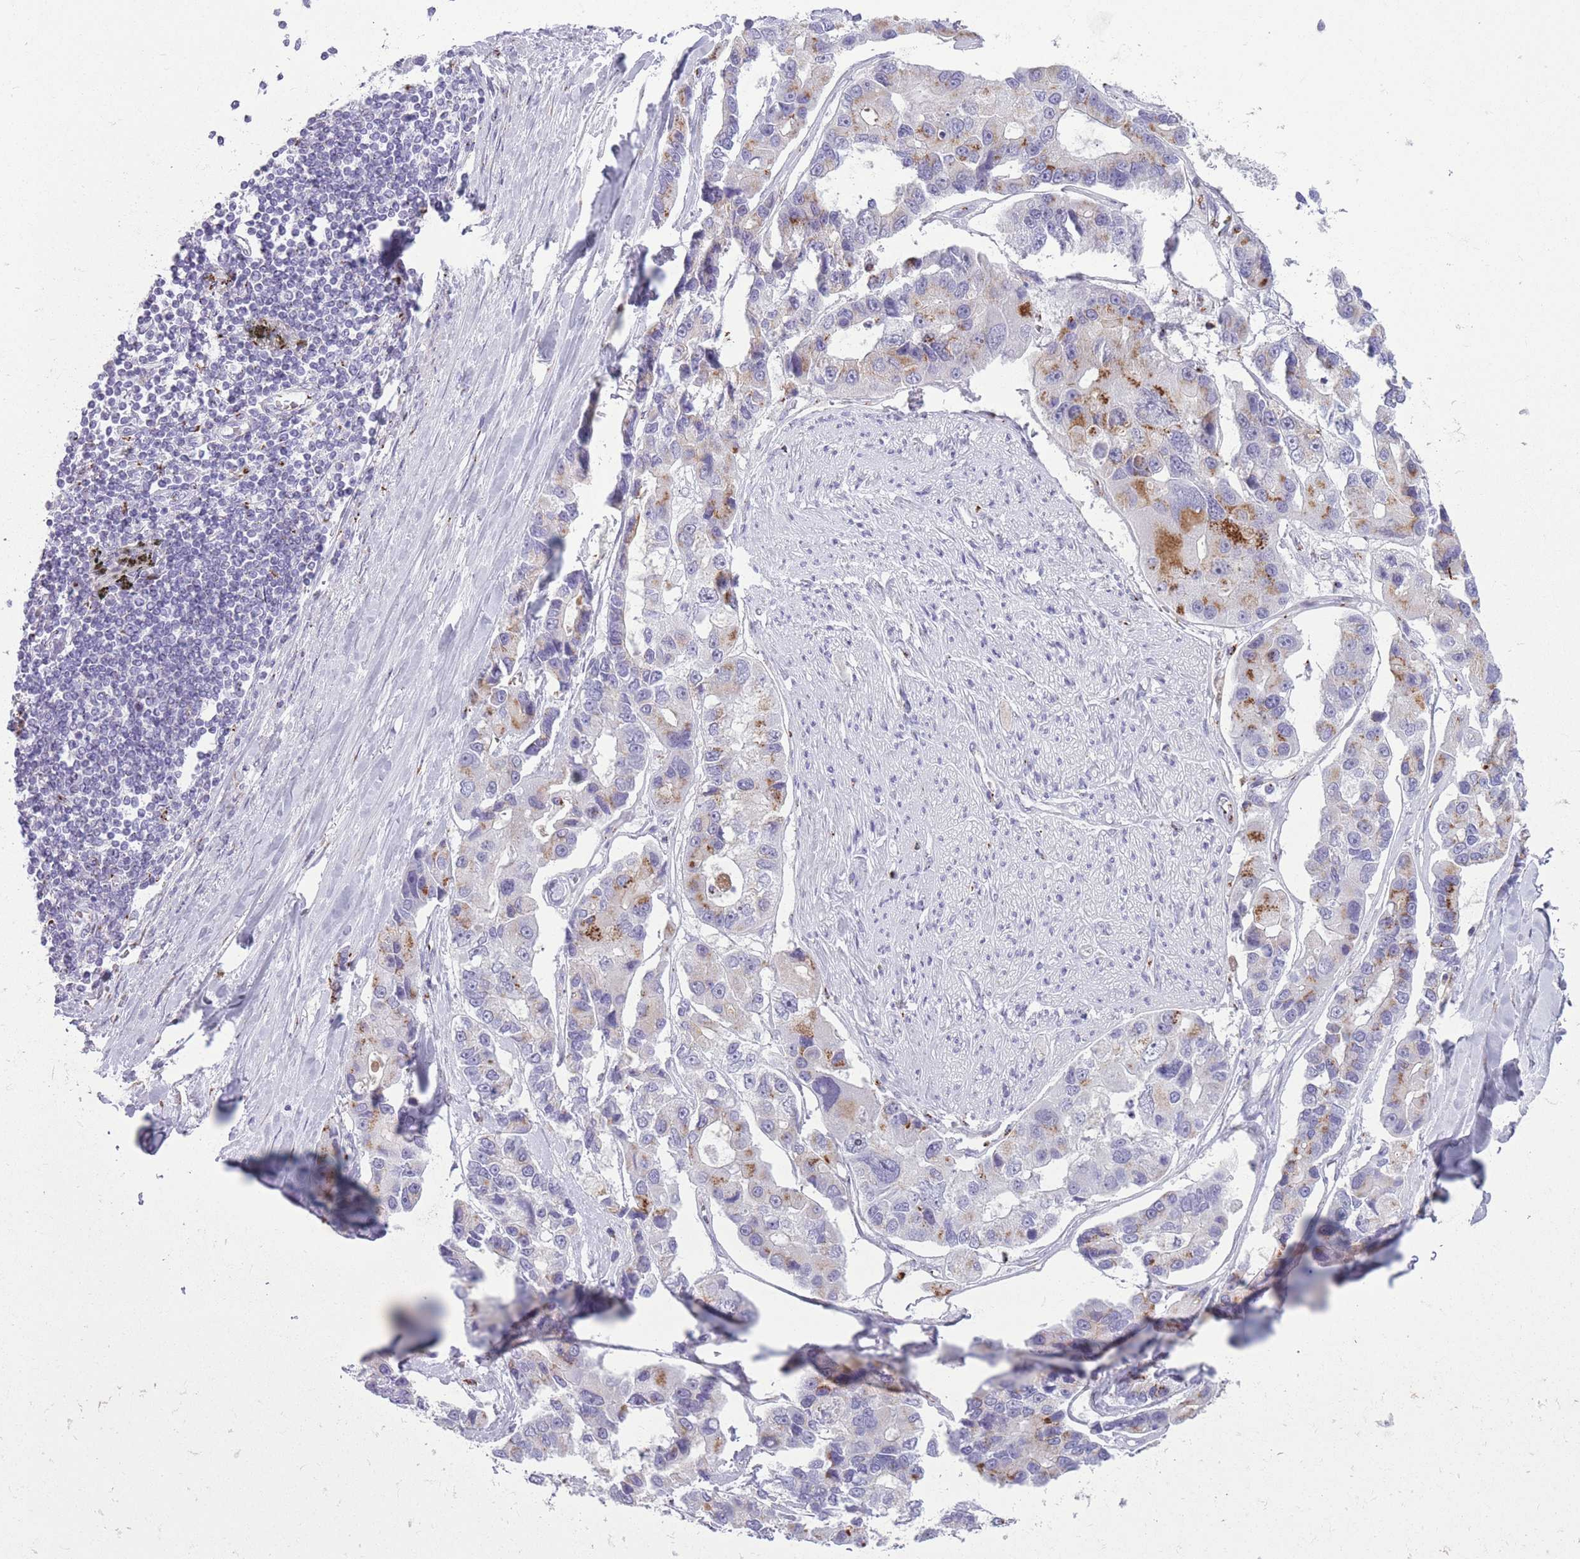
{"staining": {"intensity": "moderate", "quantity": "25%-75%", "location": "cytoplasmic/membranous"}, "tissue": "lung cancer", "cell_type": "Tumor cells", "image_type": "cancer", "snomed": [{"axis": "morphology", "description": "Adenocarcinoma, NOS"}, {"axis": "topography", "description": "Lung"}], "caption": "DAB (3,3'-diaminobenzidine) immunohistochemical staining of human adenocarcinoma (lung) reveals moderate cytoplasmic/membranous protein positivity in approximately 25%-75% of tumor cells.", "gene": "B4GALT2", "patient": {"sex": "female", "age": 54}}